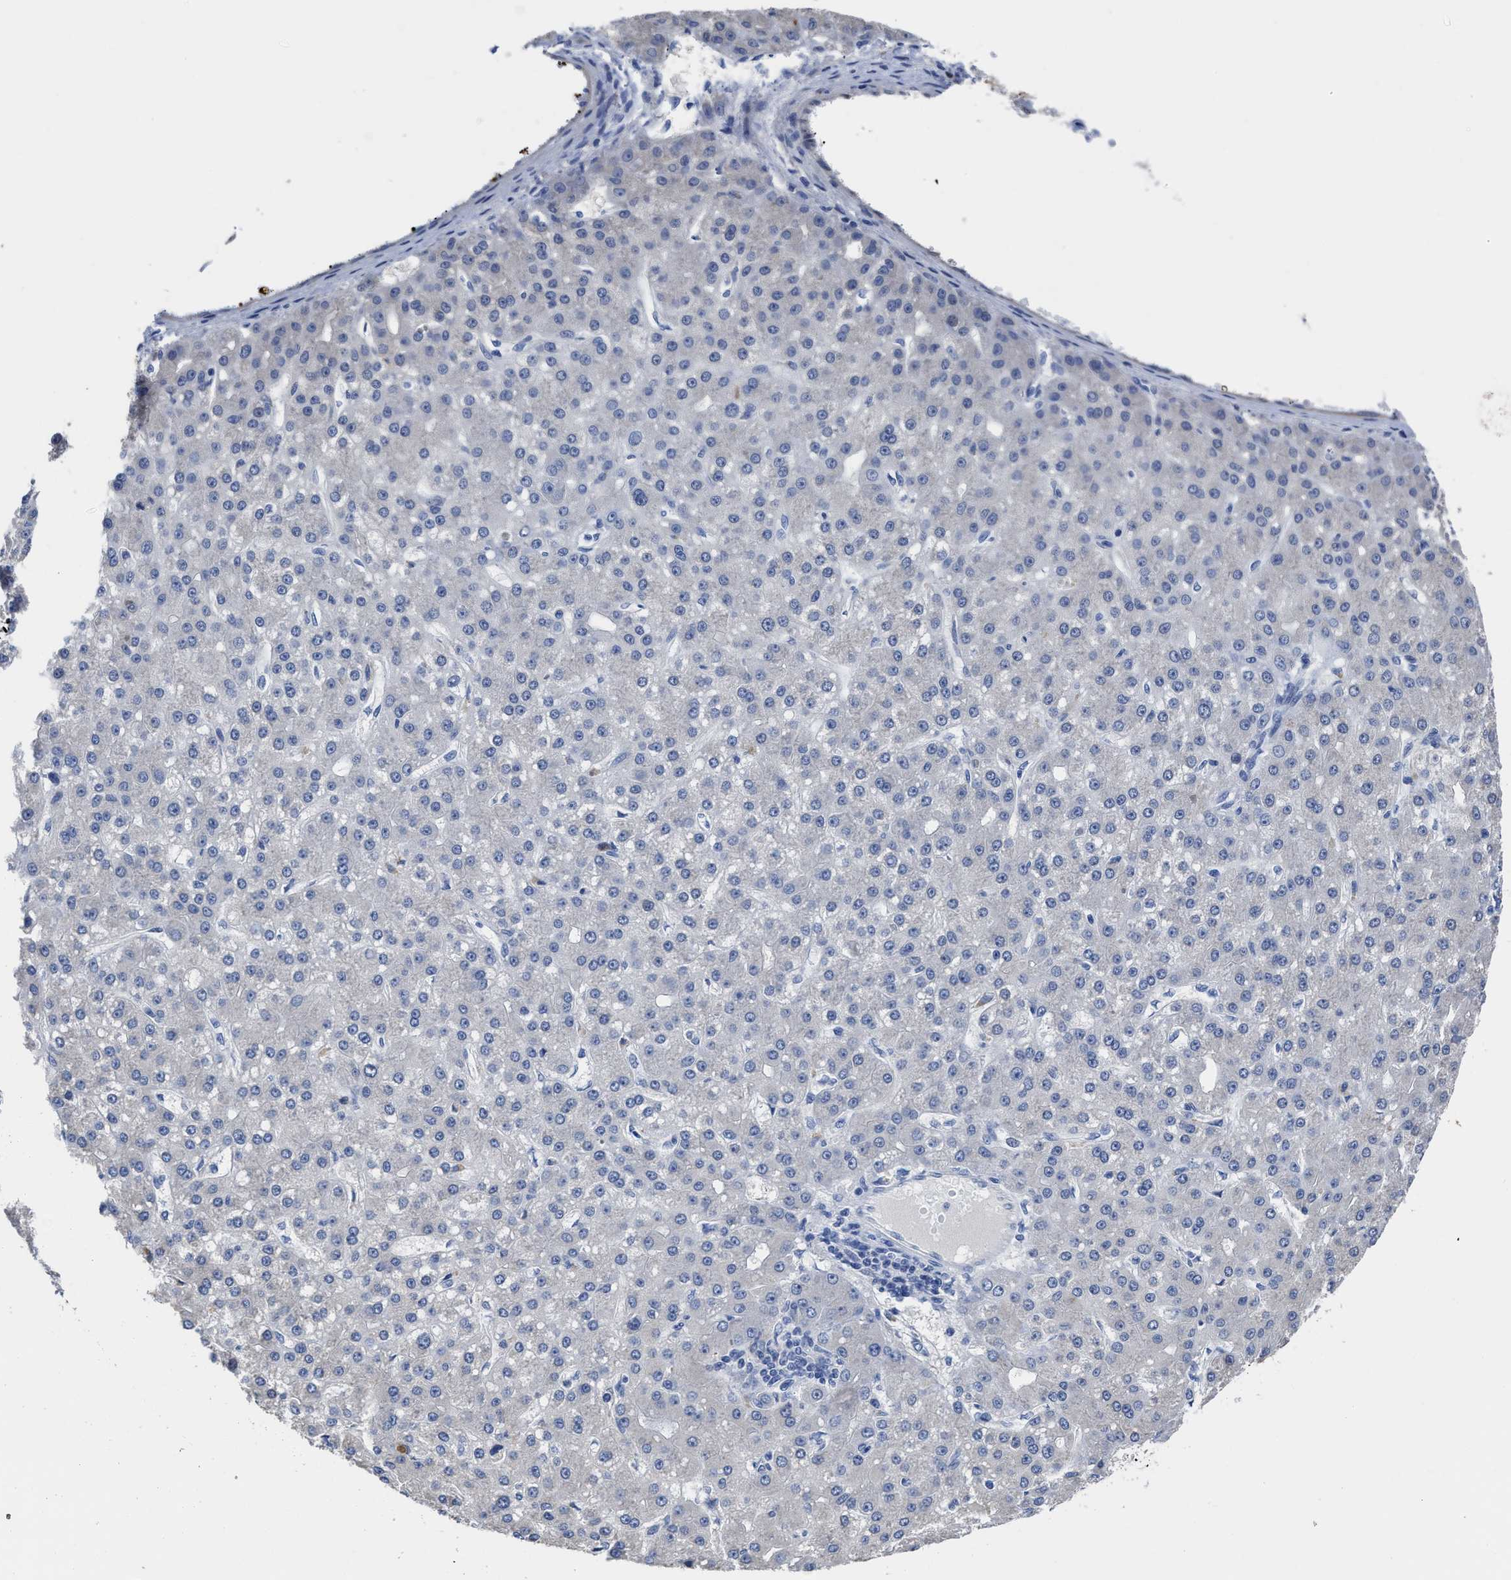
{"staining": {"intensity": "negative", "quantity": "none", "location": "none"}, "tissue": "liver cancer", "cell_type": "Tumor cells", "image_type": "cancer", "snomed": [{"axis": "morphology", "description": "Carcinoma, Hepatocellular, NOS"}, {"axis": "topography", "description": "Liver"}], "caption": "DAB (3,3'-diaminobenzidine) immunohistochemical staining of human liver hepatocellular carcinoma demonstrates no significant positivity in tumor cells. (DAB immunohistochemistry with hematoxylin counter stain).", "gene": "HOOK1", "patient": {"sex": "male", "age": 67}}